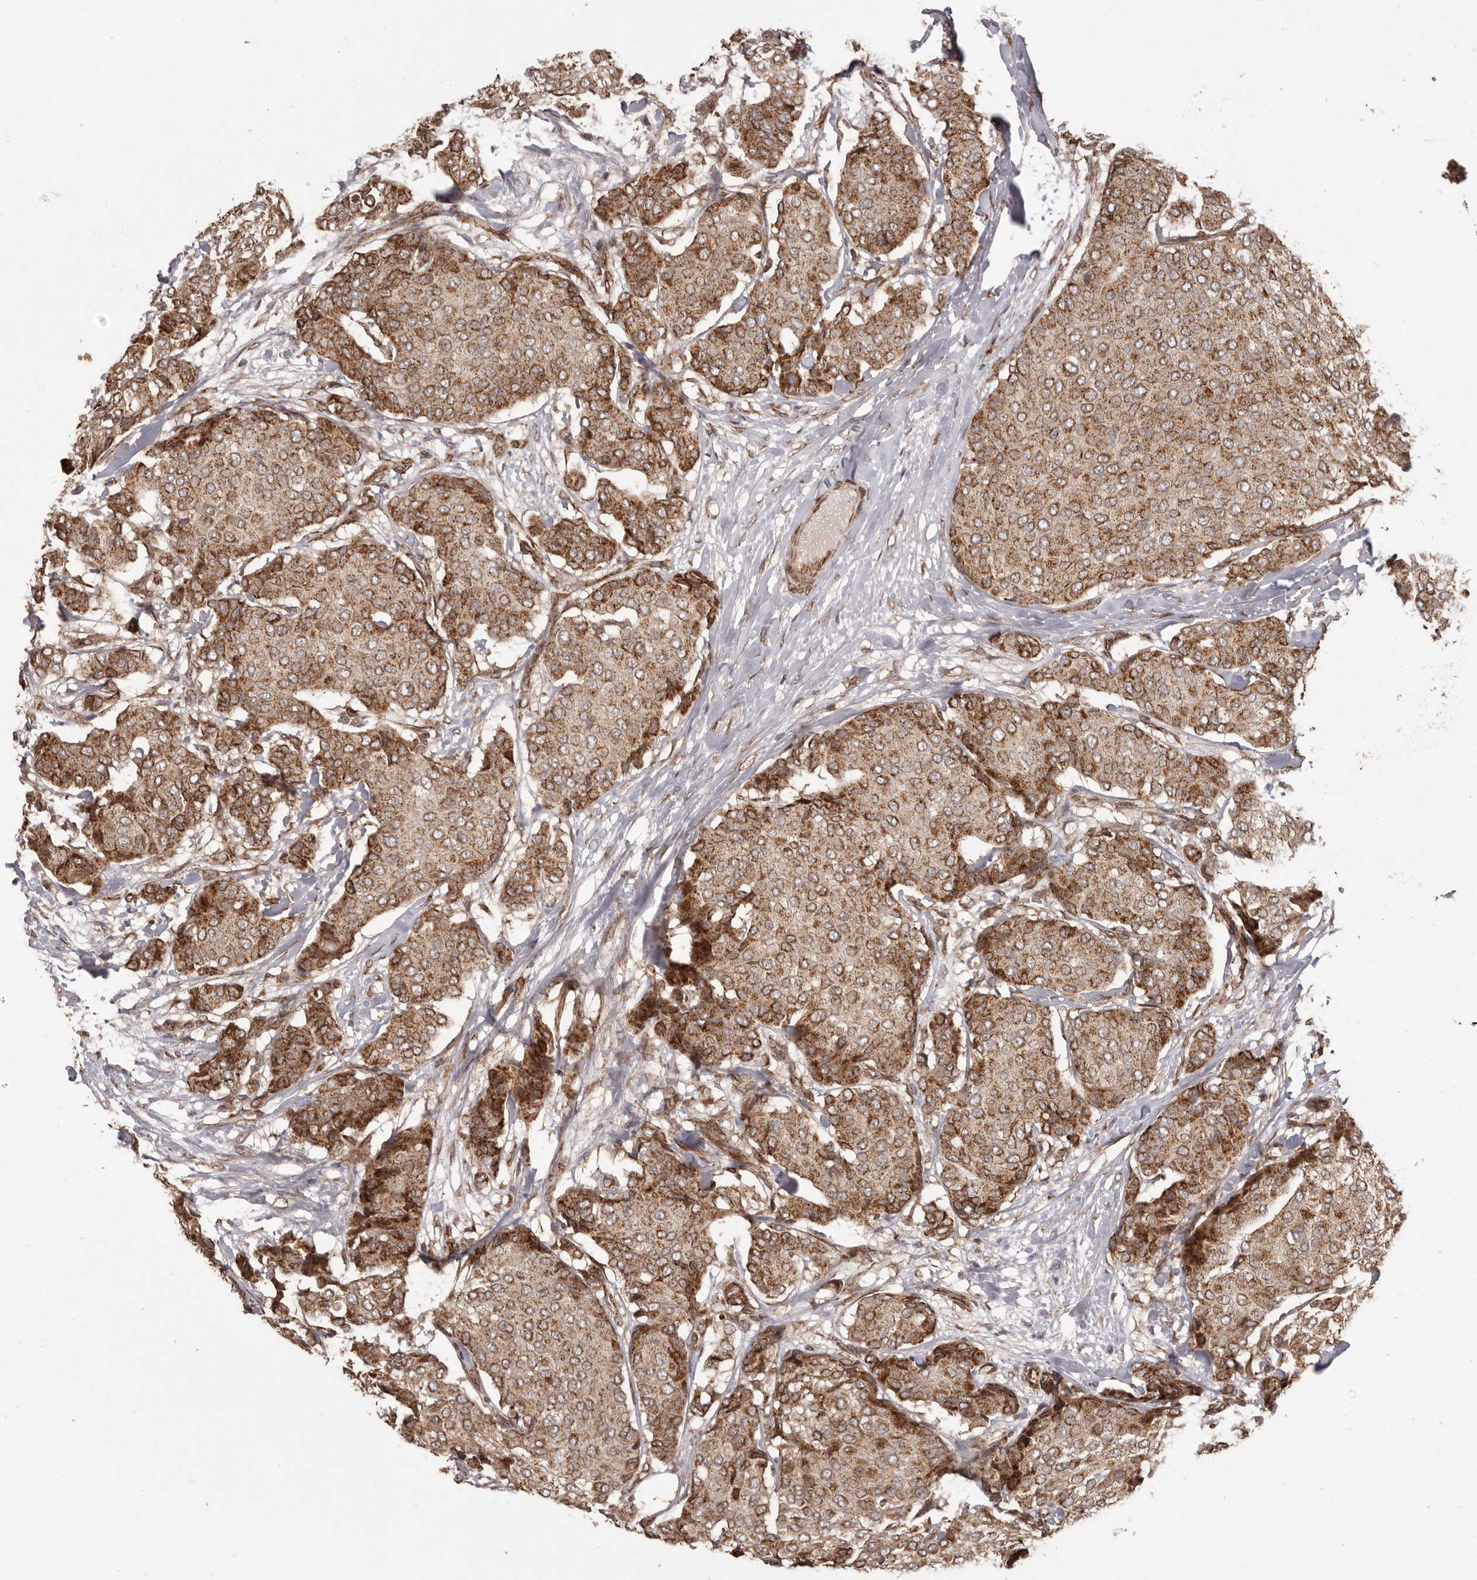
{"staining": {"intensity": "strong", "quantity": ">75%", "location": "cytoplasmic/membranous"}, "tissue": "breast cancer", "cell_type": "Tumor cells", "image_type": "cancer", "snomed": [{"axis": "morphology", "description": "Duct carcinoma"}, {"axis": "topography", "description": "Breast"}], "caption": "High-power microscopy captured an IHC micrograph of invasive ductal carcinoma (breast), revealing strong cytoplasmic/membranous positivity in about >75% of tumor cells.", "gene": "CHRM2", "patient": {"sex": "female", "age": 75}}